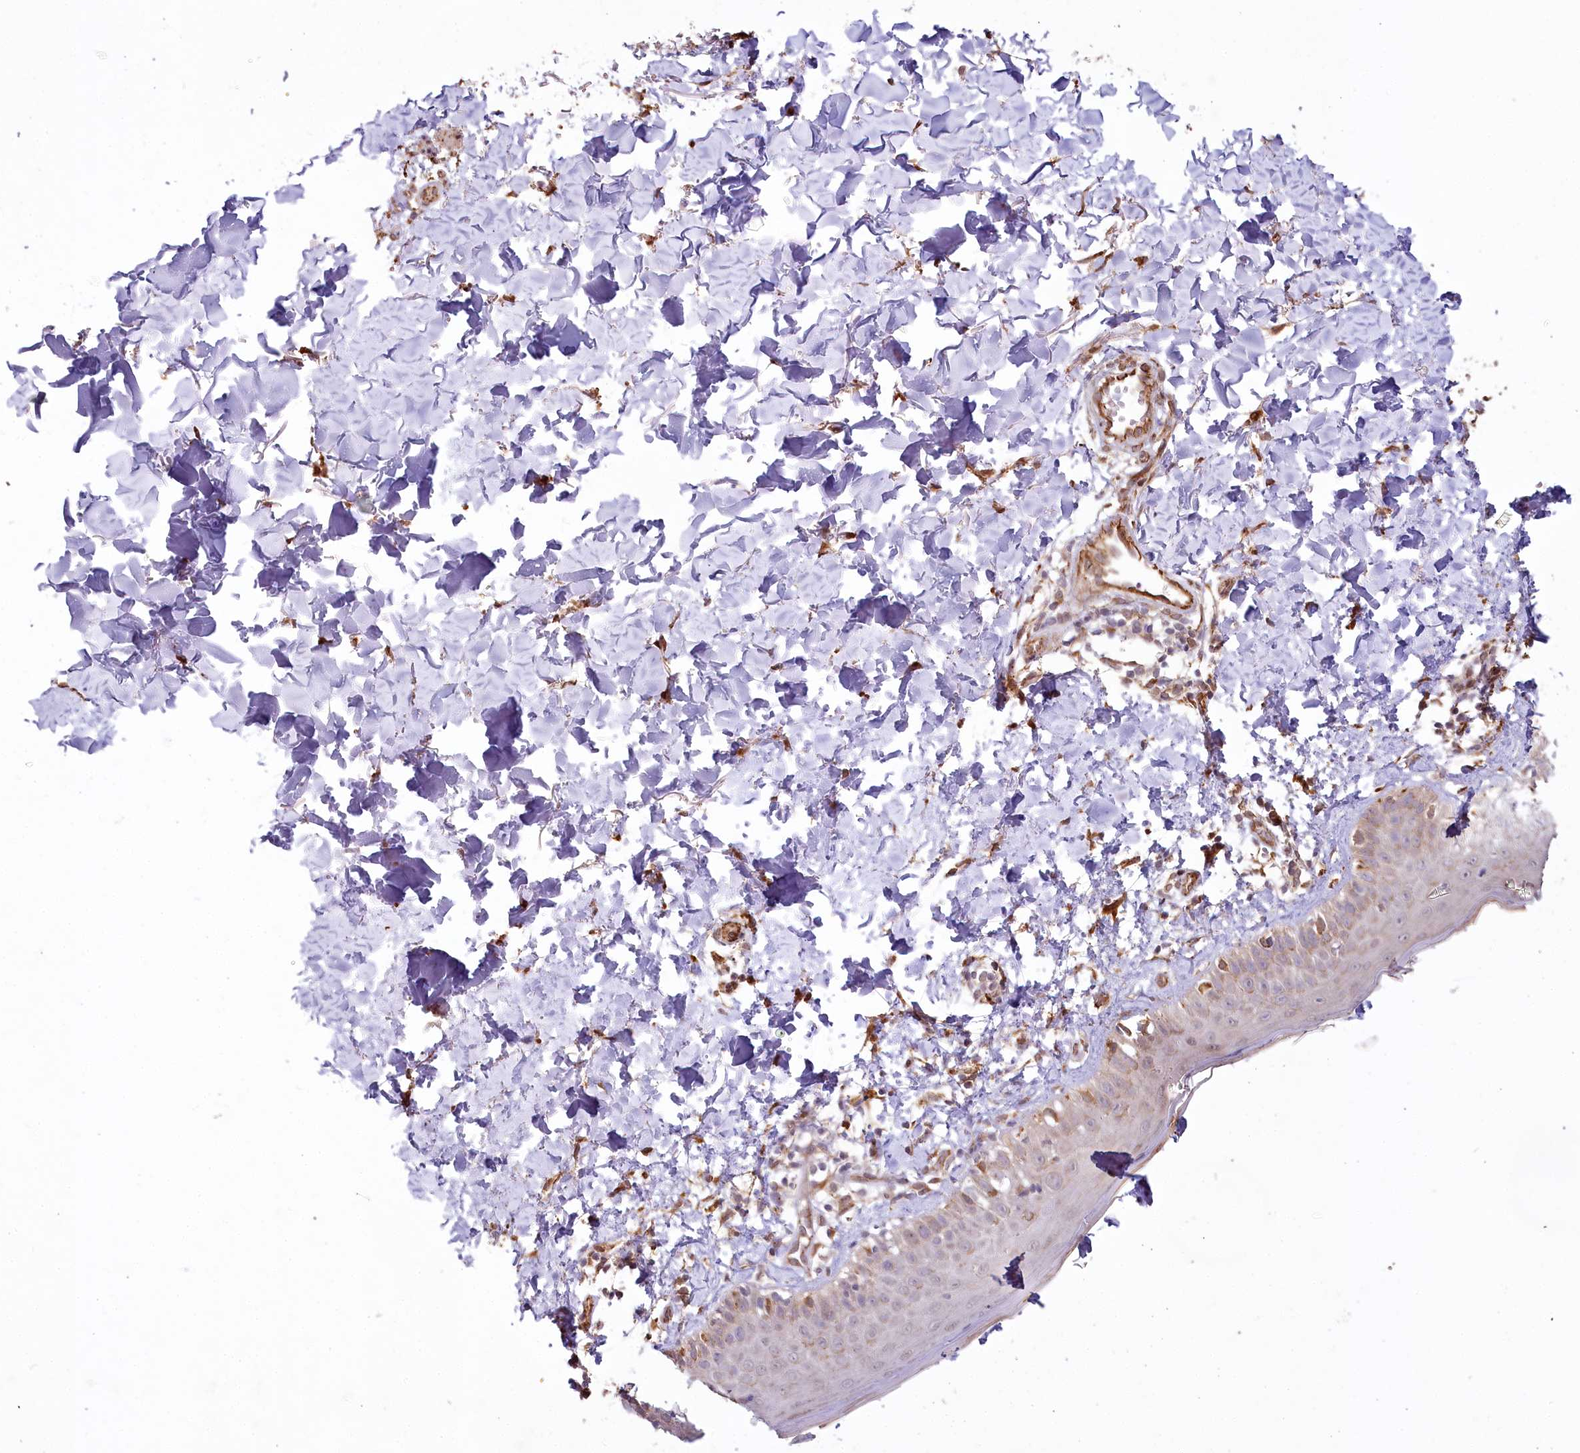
{"staining": {"intensity": "moderate", "quantity": ">75%", "location": "cytoplasmic/membranous"}, "tissue": "skin", "cell_type": "Fibroblasts", "image_type": "normal", "snomed": [{"axis": "morphology", "description": "Normal tissue, NOS"}, {"axis": "topography", "description": "Skin"}], "caption": "A photomicrograph showing moderate cytoplasmic/membranous positivity in about >75% of fibroblasts in unremarkable skin, as visualized by brown immunohistochemical staining.", "gene": "ALKBH8", "patient": {"sex": "male", "age": 52}}